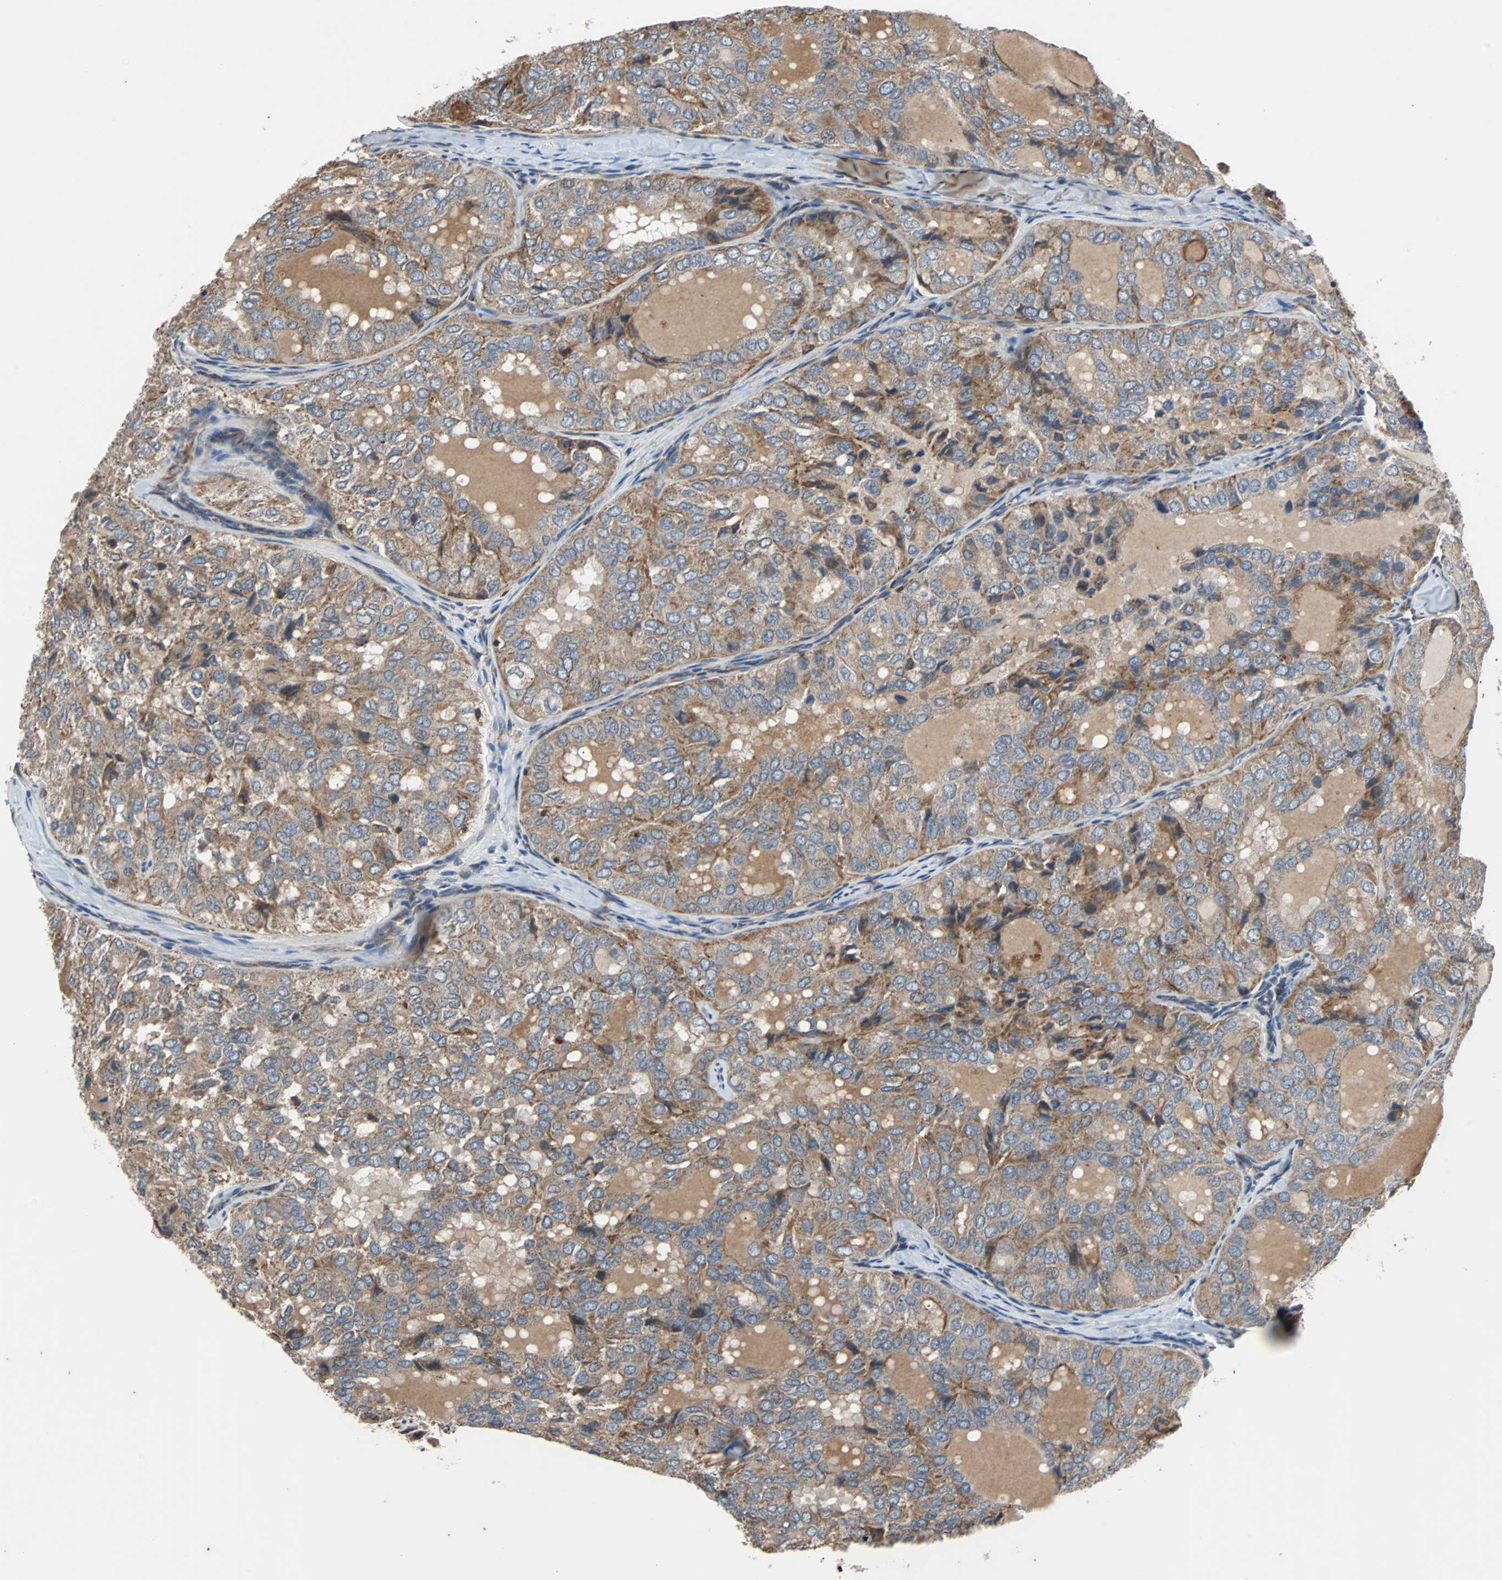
{"staining": {"intensity": "weak", "quantity": ">75%", "location": "cytoplasmic/membranous"}, "tissue": "thyroid cancer", "cell_type": "Tumor cells", "image_type": "cancer", "snomed": [{"axis": "morphology", "description": "Follicular adenoma carcinoma, NOS"}, {"axis": "topography", "description": "Thyroid gland"}], "caption": "The micrograph exhibits a brown stain indicating the presence of a protein in the cytoplasmic/membranous of tumor cells in thyroid cancer. The staining was performed using DAB (3,3'-diaminobenzidine) to visualize the protein expression in brown, while the nuclei were stained in blue with hematoxylin (Magnification: 20x).", "gene": "ACTR3", "patient": {"sex": "male", "age": 75}}